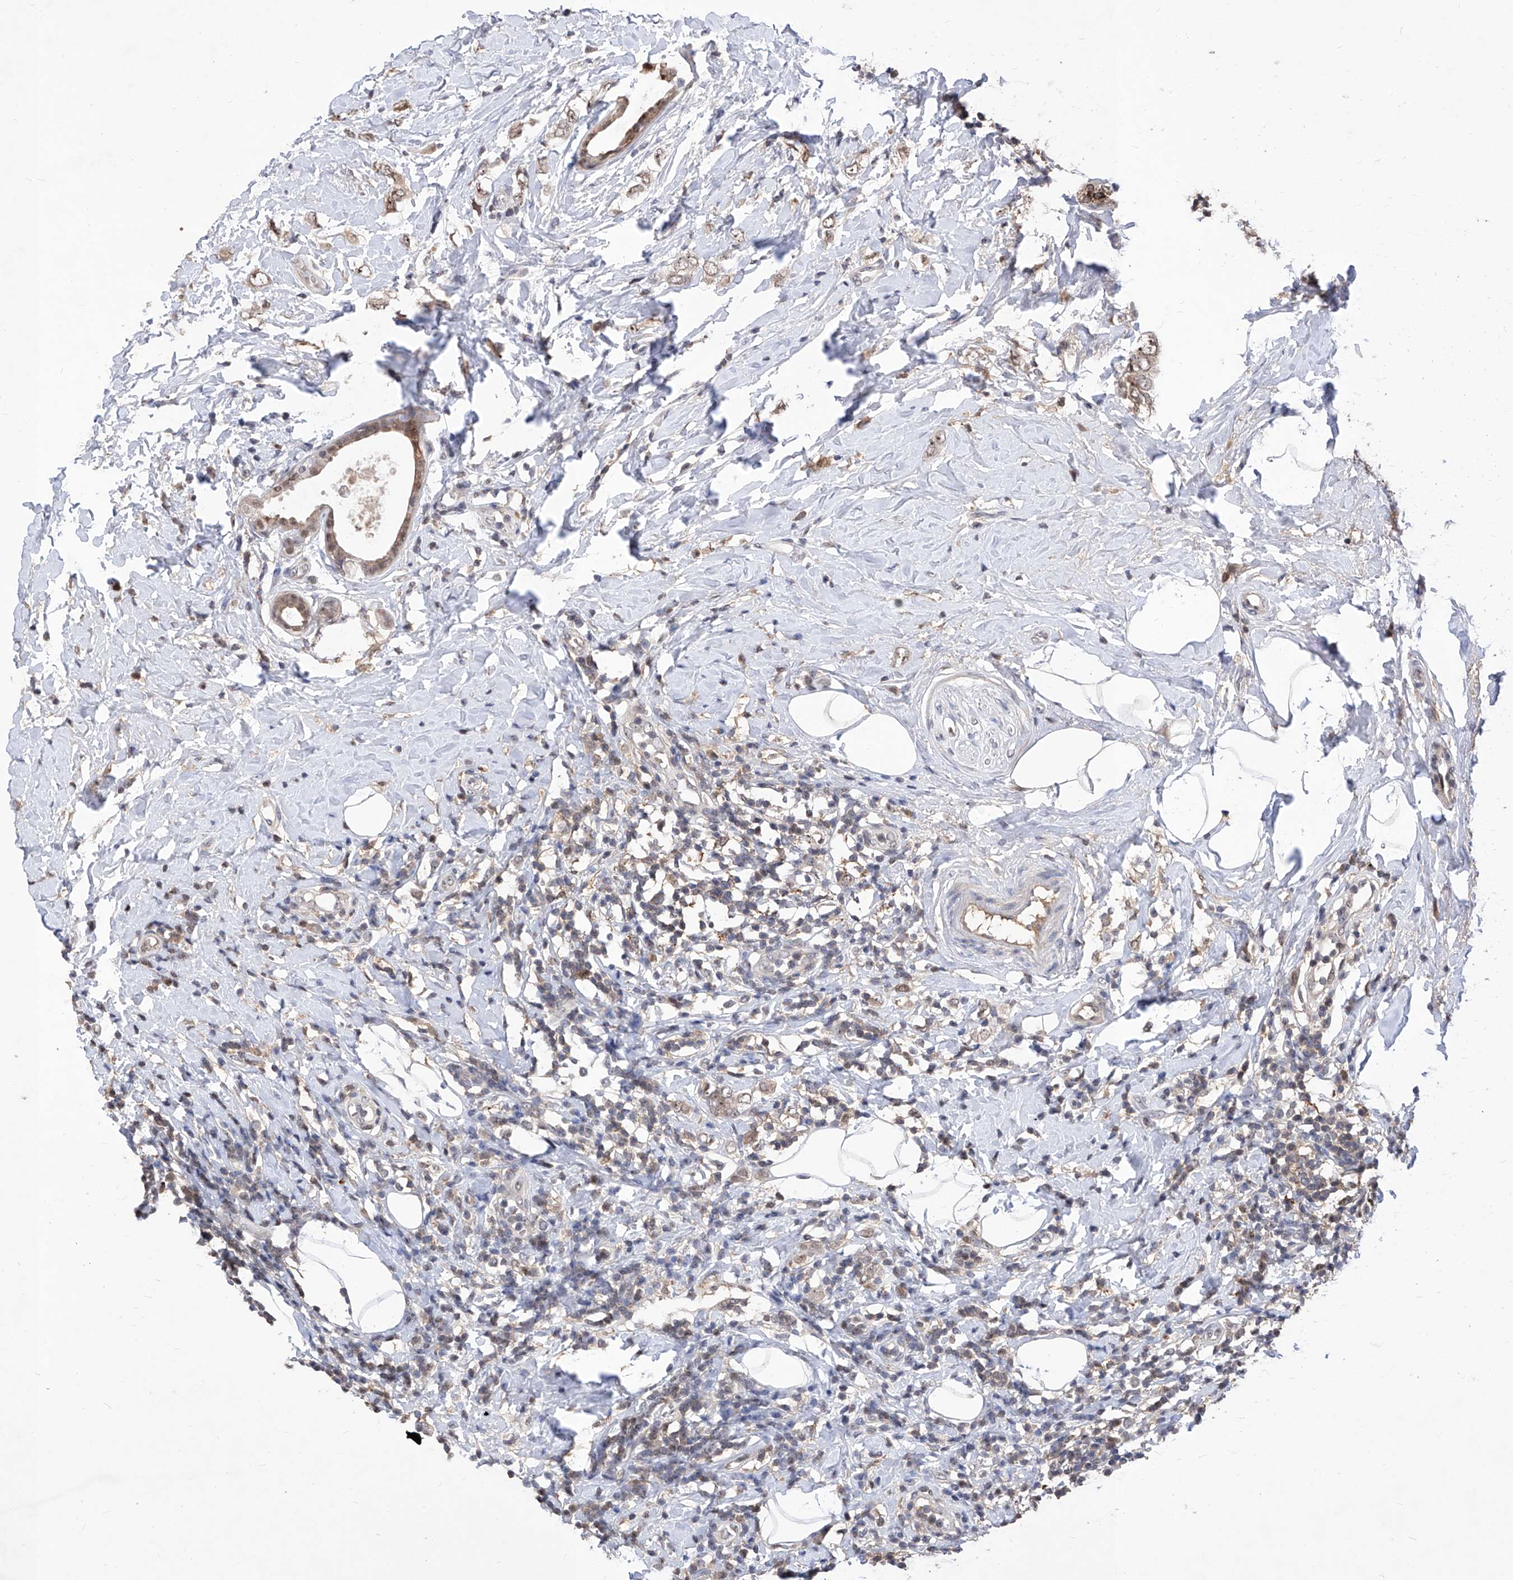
{"staining": {"intensity": "weak", "quantity": ">75%", "location": "cytoplasmic/membranous,nuclear"}, "tissue": "breast cancer", "cell_type": "Tumor cells", "image_type": "cancer", "snomed": [{"axis": "morphology", "description": "Lobular carcinoma"}, {"axis": "topography", "description": "Breast"}], "caption": "This is a histology image of immunohistochemistry staining of breast cancer (lobular carcinoma), which shows weak staining in the cytoplasmic/membranous and nuclear of tumor cells.", "gene": "LGR4", "patient": {"sex": "female", "age": 47}}